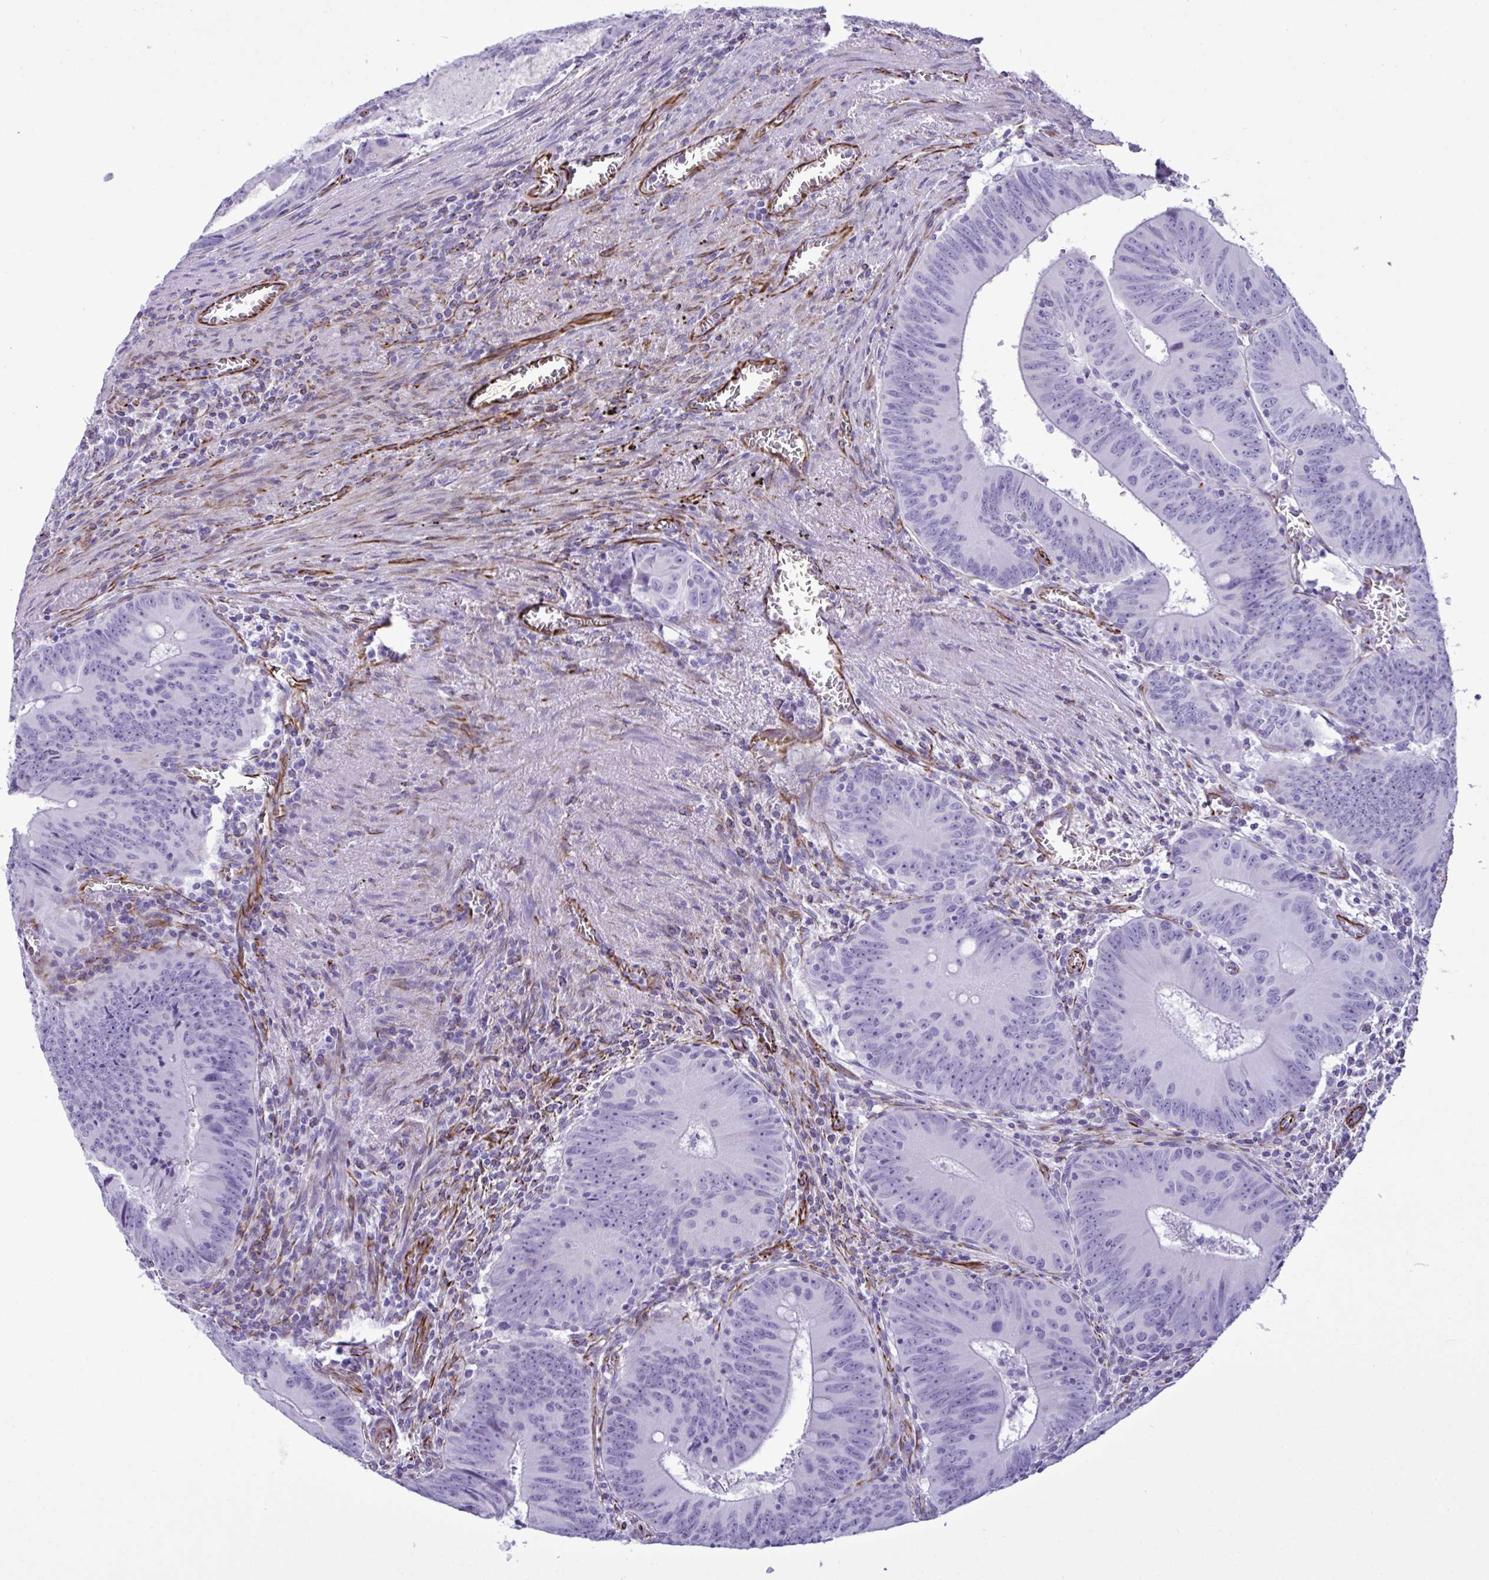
{"staining": {"intensity": "negative", "quantity": "none", "location": "none"}, "tissue": "colorectal cancer", "cell_type": "Tumor cells", "image_type": "cancer", "snomed": [{"axis": "morphology", "description": "Adenocarcinoma, NOS"}, {"axis": "topography", "description": "Rectum"}], "caption": "Immunohistochemistry (IHC) of human colorectal cancer (adenocarcinoma) reveals no positivity in tumor cells.", "gene": "SMAD5", "patient": {"sex": "female", "age": 72}}